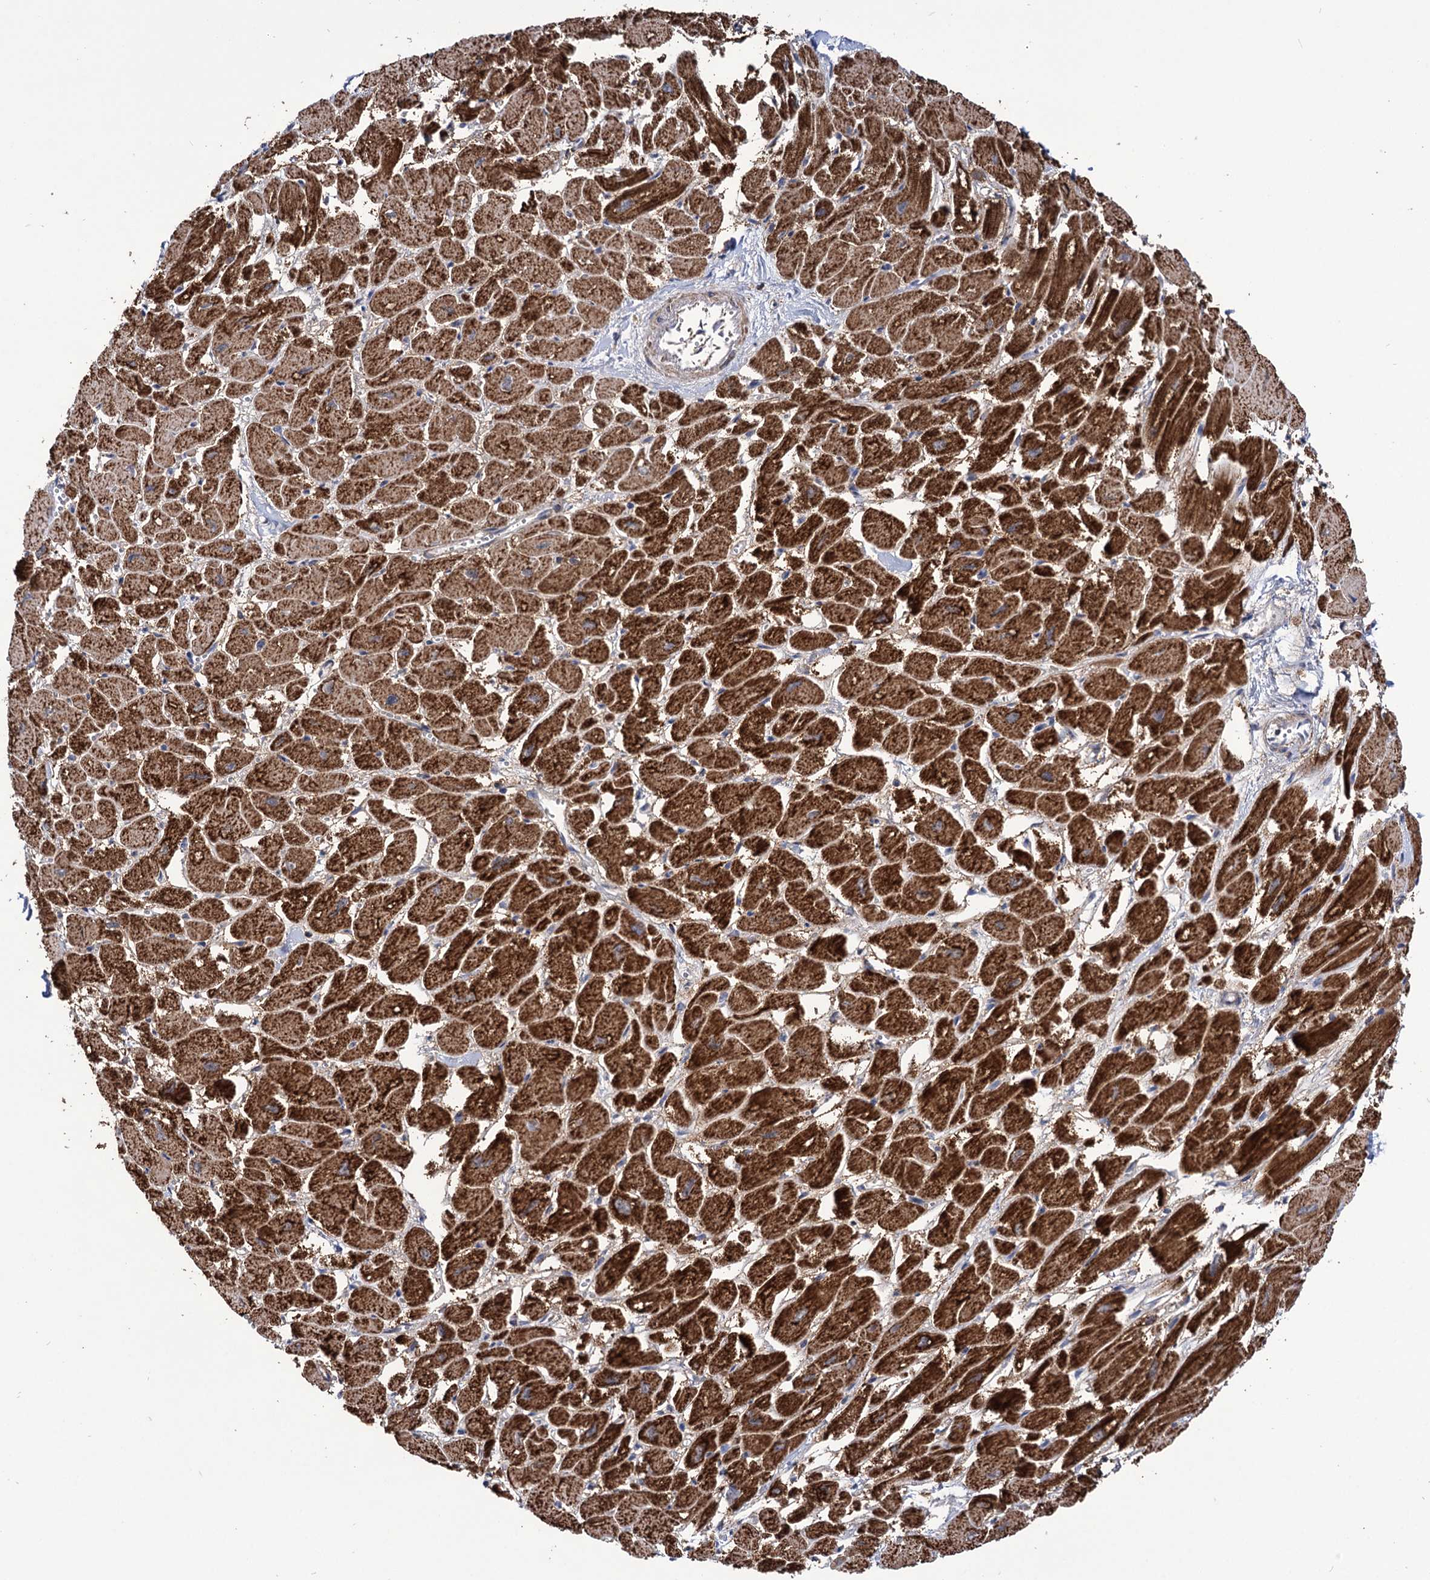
{"staining": {"intensity": "strong", "quantity": ">75%", "location": "cytoplasmic/membranous"}, "tissue": "heart muscle", "cell_type": "Cardiomyocytes", "image_type": "normal", "snomed": [{"axis": "morphology", "description": "Normal tissue, NOS"}, {"axis": "topography", "description": "Heart"}], "caption": "Approximately >75% of cardiomyocytes in unremarkable human heart muscle demonstrate strong cytoplasmic/membranous protein positivity as visualized by brown immunohistochemical staining.", "gene": "ABHD10", "patient": {"sex": "male", "age": 54}}